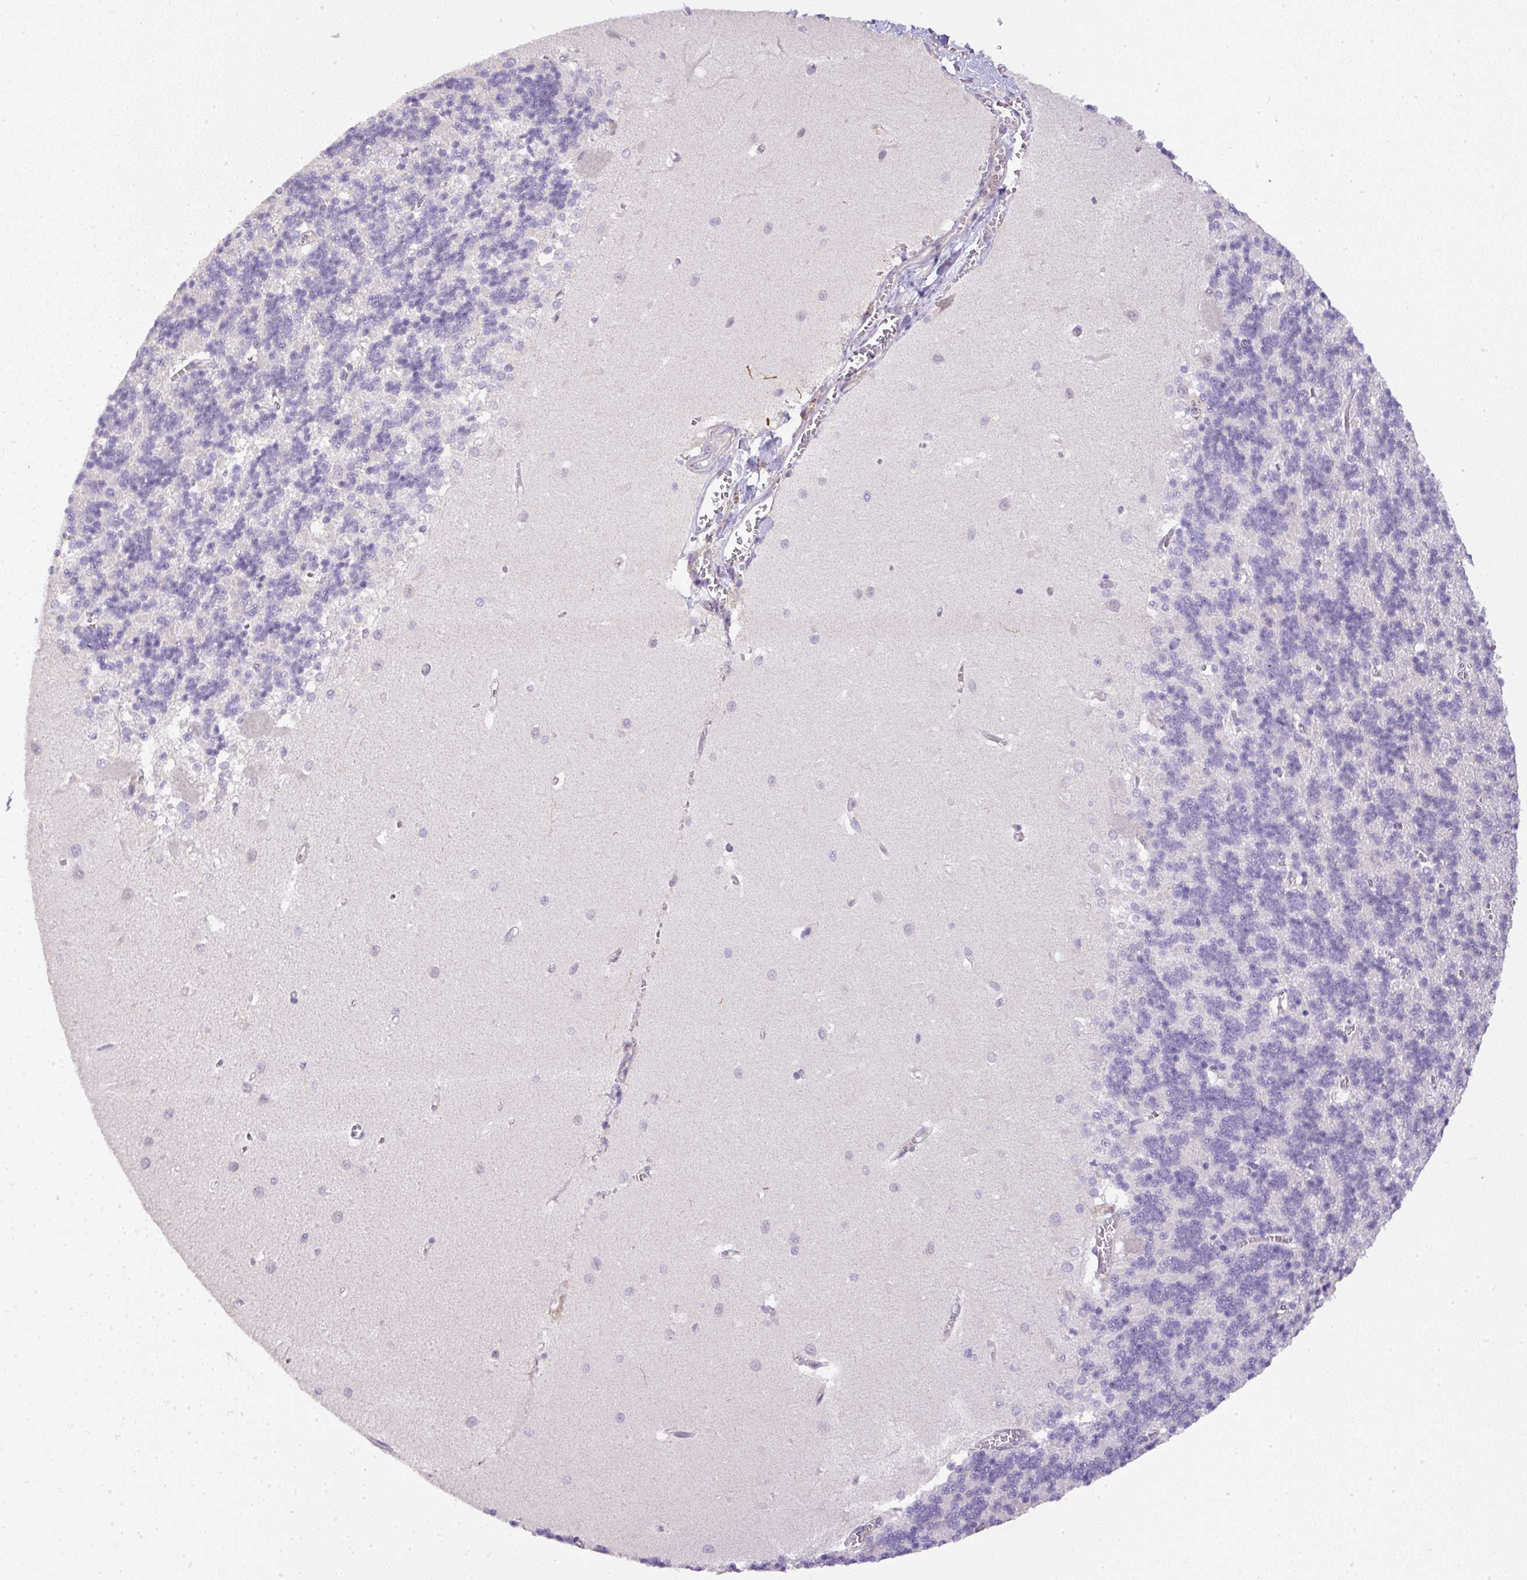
{"staining": {"intensity": "negative", "quantity": "none", "location": "none"}, "tissue": "cerebellum", "cell_type": "Cells in granular layer", "image_type": "normal", "snomed": [{"axis": "morphology", "description": "Normal tissue, NOS"}, {"axis": "topography", "description": "Cerebellum"}], "caption": "Immunohistochemical staining of normal human cerebellum exhibits no significant positivity in cells in granular layer.", "gene": "DAPK1", "patient": {"sex": "male", "age": 37}}